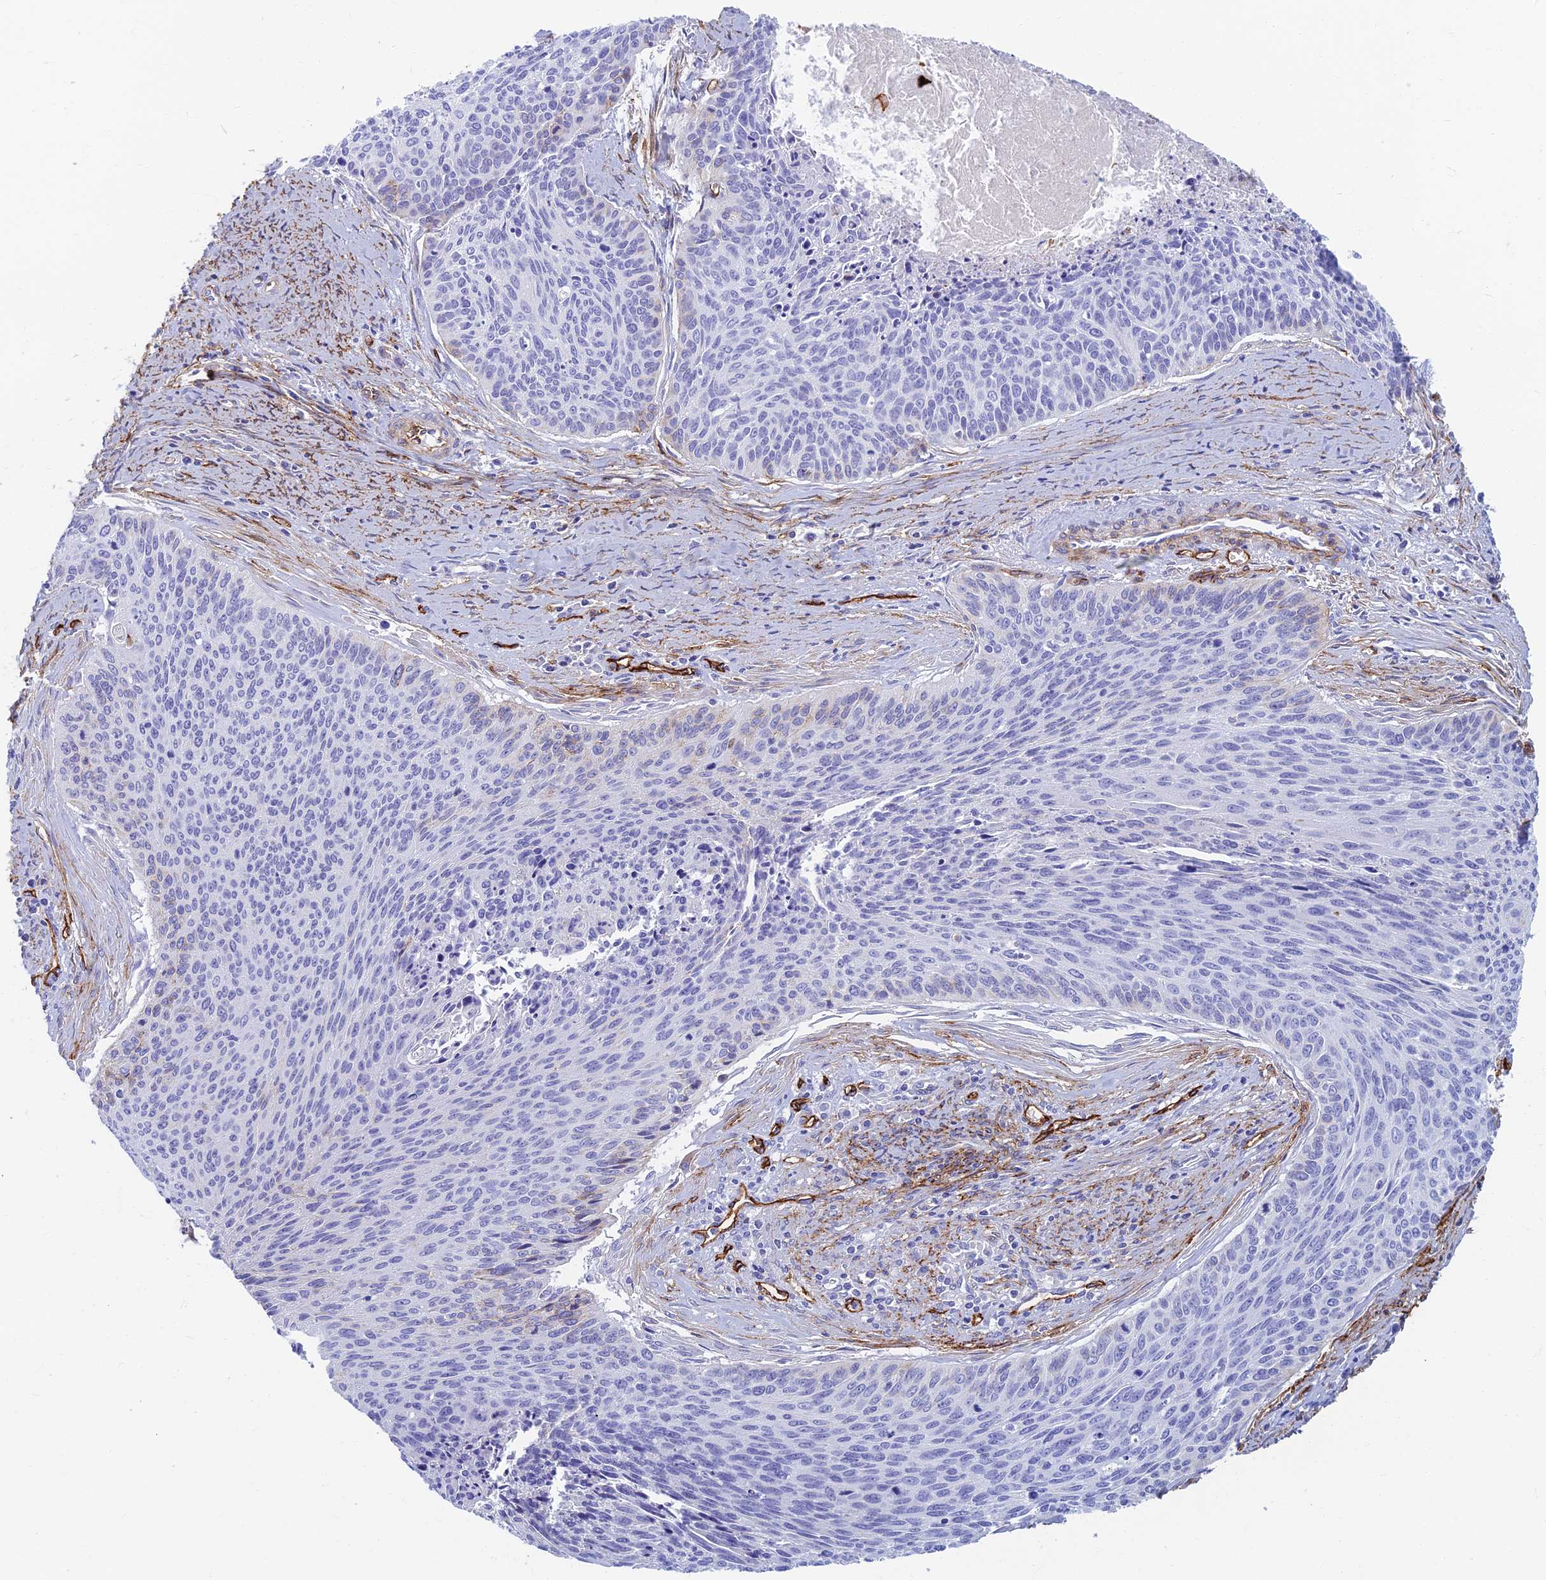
{"staining": {"intensity": "negative", "quantity": "none", "location": "none"}, "tissue": "cervical cancer", "cell_type": "Tumor cells", "image_type": "cancer", "snomed": [{"axis": "morphology", "description": "Squamous cell carcinoma, NOS"}, {"axis": "topography", "description": "Cervix"}], "caption": "Histopathology image shows no significant protein staining in tumor cells of squamous cell carcinoma (cervical).", "gene": "ETFRF1", "patient": {"sex": "female", "age": 55}}